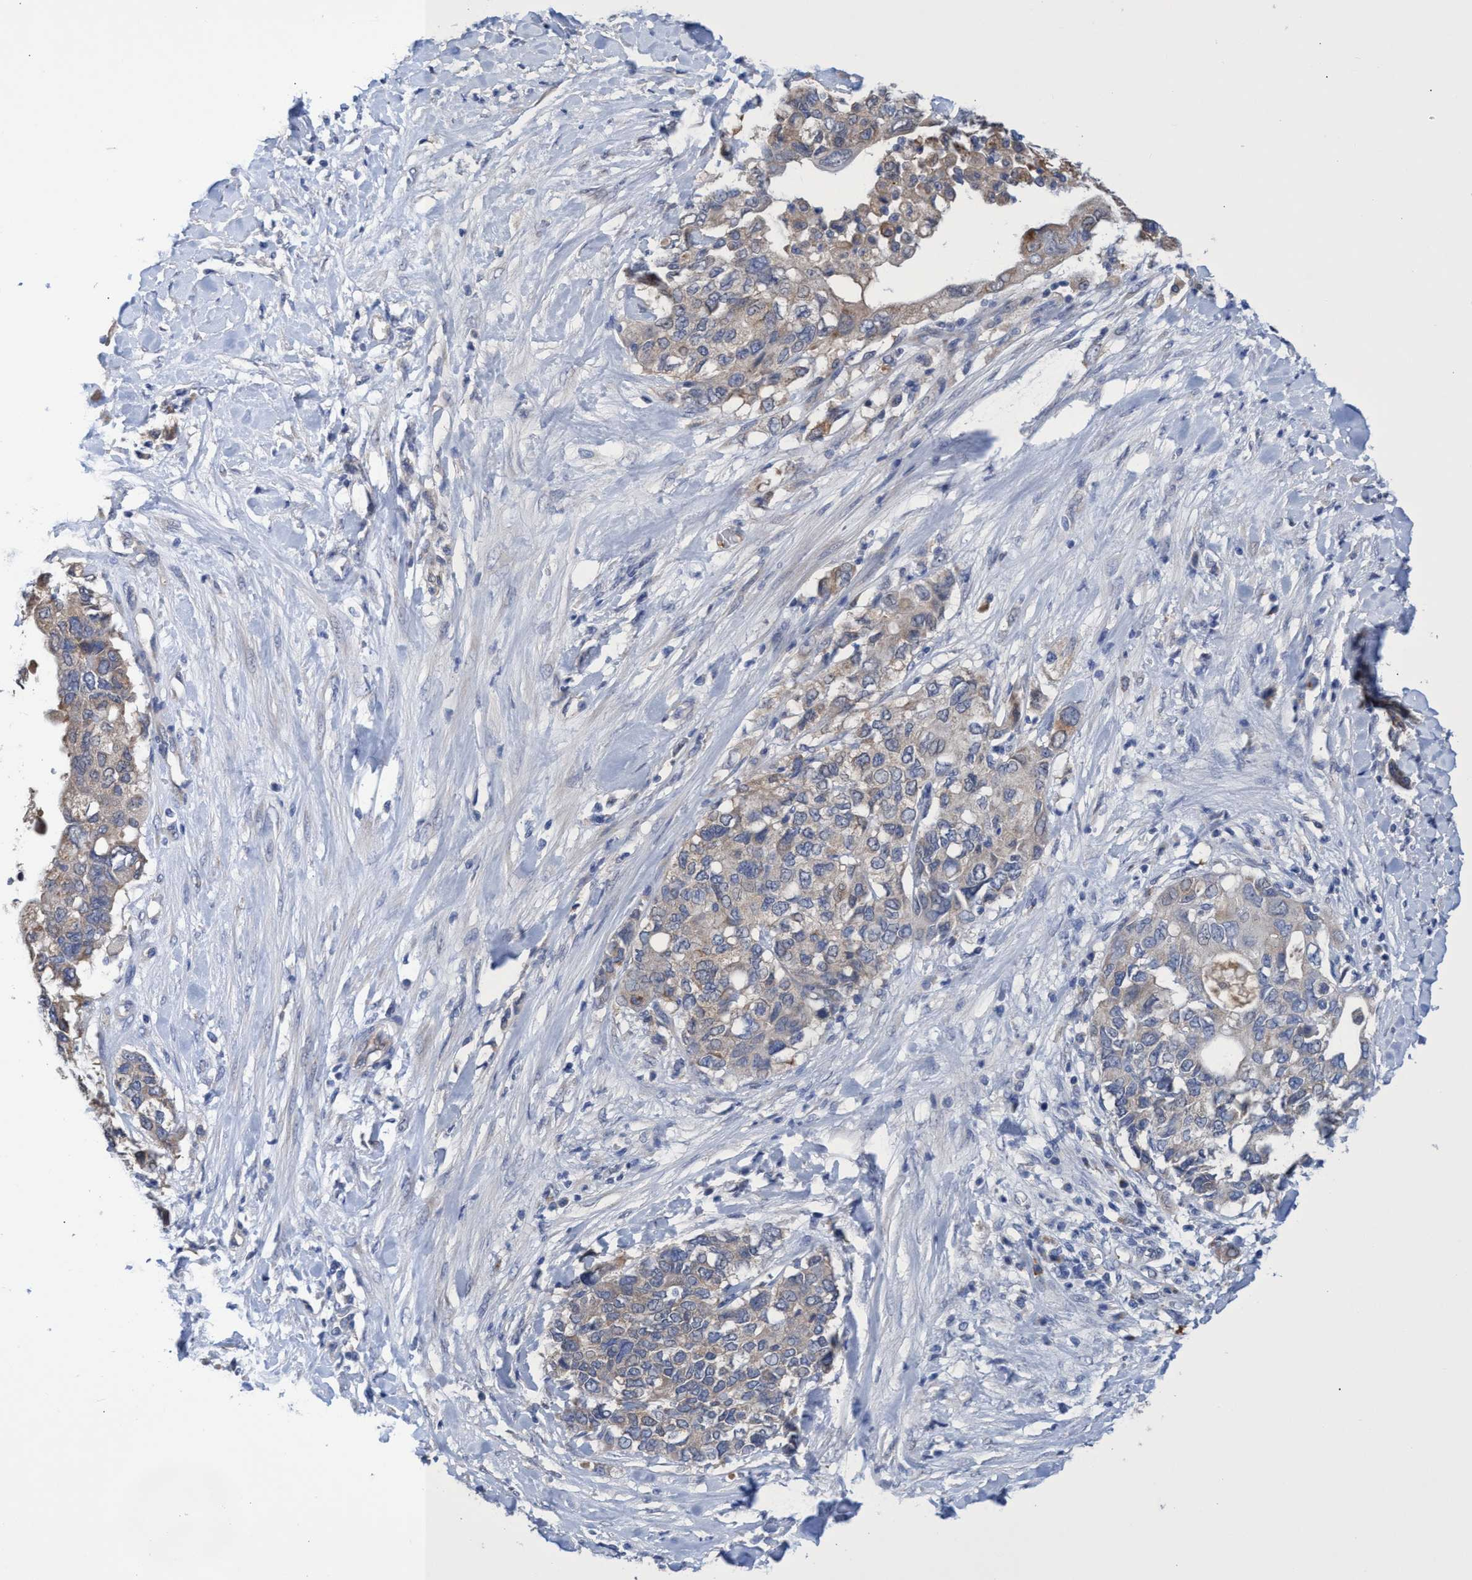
{"staining": {"intensity": "weak", "quantity": ">75%", "location": "cytoplasmic/membranous"}, "tissue": "pancreatic cancer", "cell_type": "Tumor cells", "image_type": "cancer", "snomed": [{"axis": "morphology", "description": "Adenocarcinoma, NOS"}, {"axis": "topography", "description": "Pancreas"}], "caption": "Tumor cells show low levels of weak cytoplasmic/membranous staining in approximately >75% of cells in pancreatic adenocarcinoma. (IHC, brightfield microscopy, high magnification).", "gene": "SVEP1", "patient": {"sex": "female", "age": 56}}